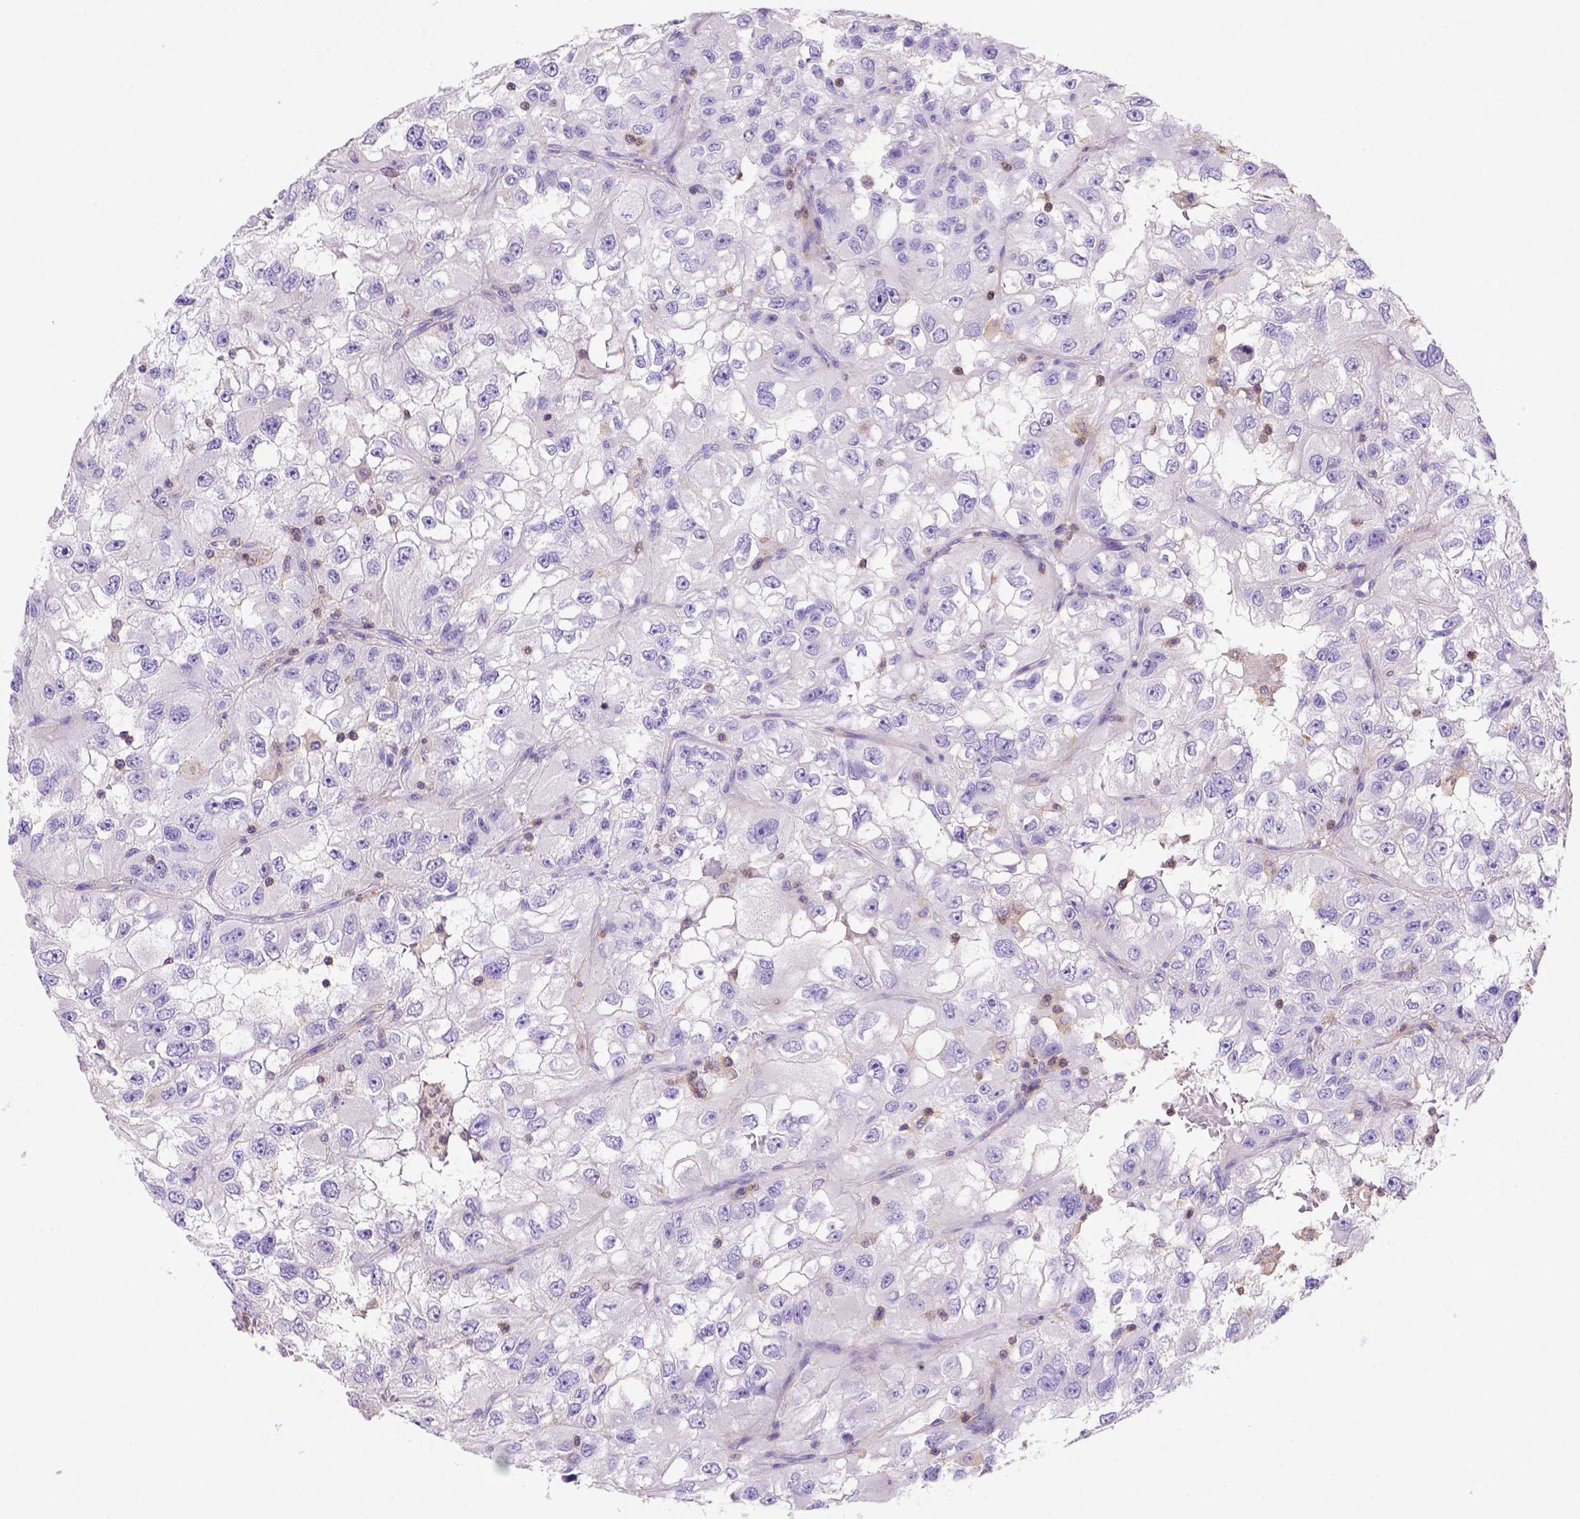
{"staining": {"intensity": "negative", "quantity": "none", "location": "none"}, "tissue": "renal cancer", "cell_type": "Tumor cells", "image_type": "cancer", "snomed": [{"axis": "morphology", "description": "Adenocarcinoma, NOS"}, {"axis": "topography", "description": "Kidney"}], "caption": "Protein analysis of renal adenocarcinoma displays no significant positivity in tumor cells. The staining was performed using DAB (3,3'-diaminobenzidine) to visualize the protein expression in brown, while the nuclei were stained in blue with hematoxylin (Magnification: 20x).", "gene": "INPP5D", "patient": {"sex": "male", "age": 64}}